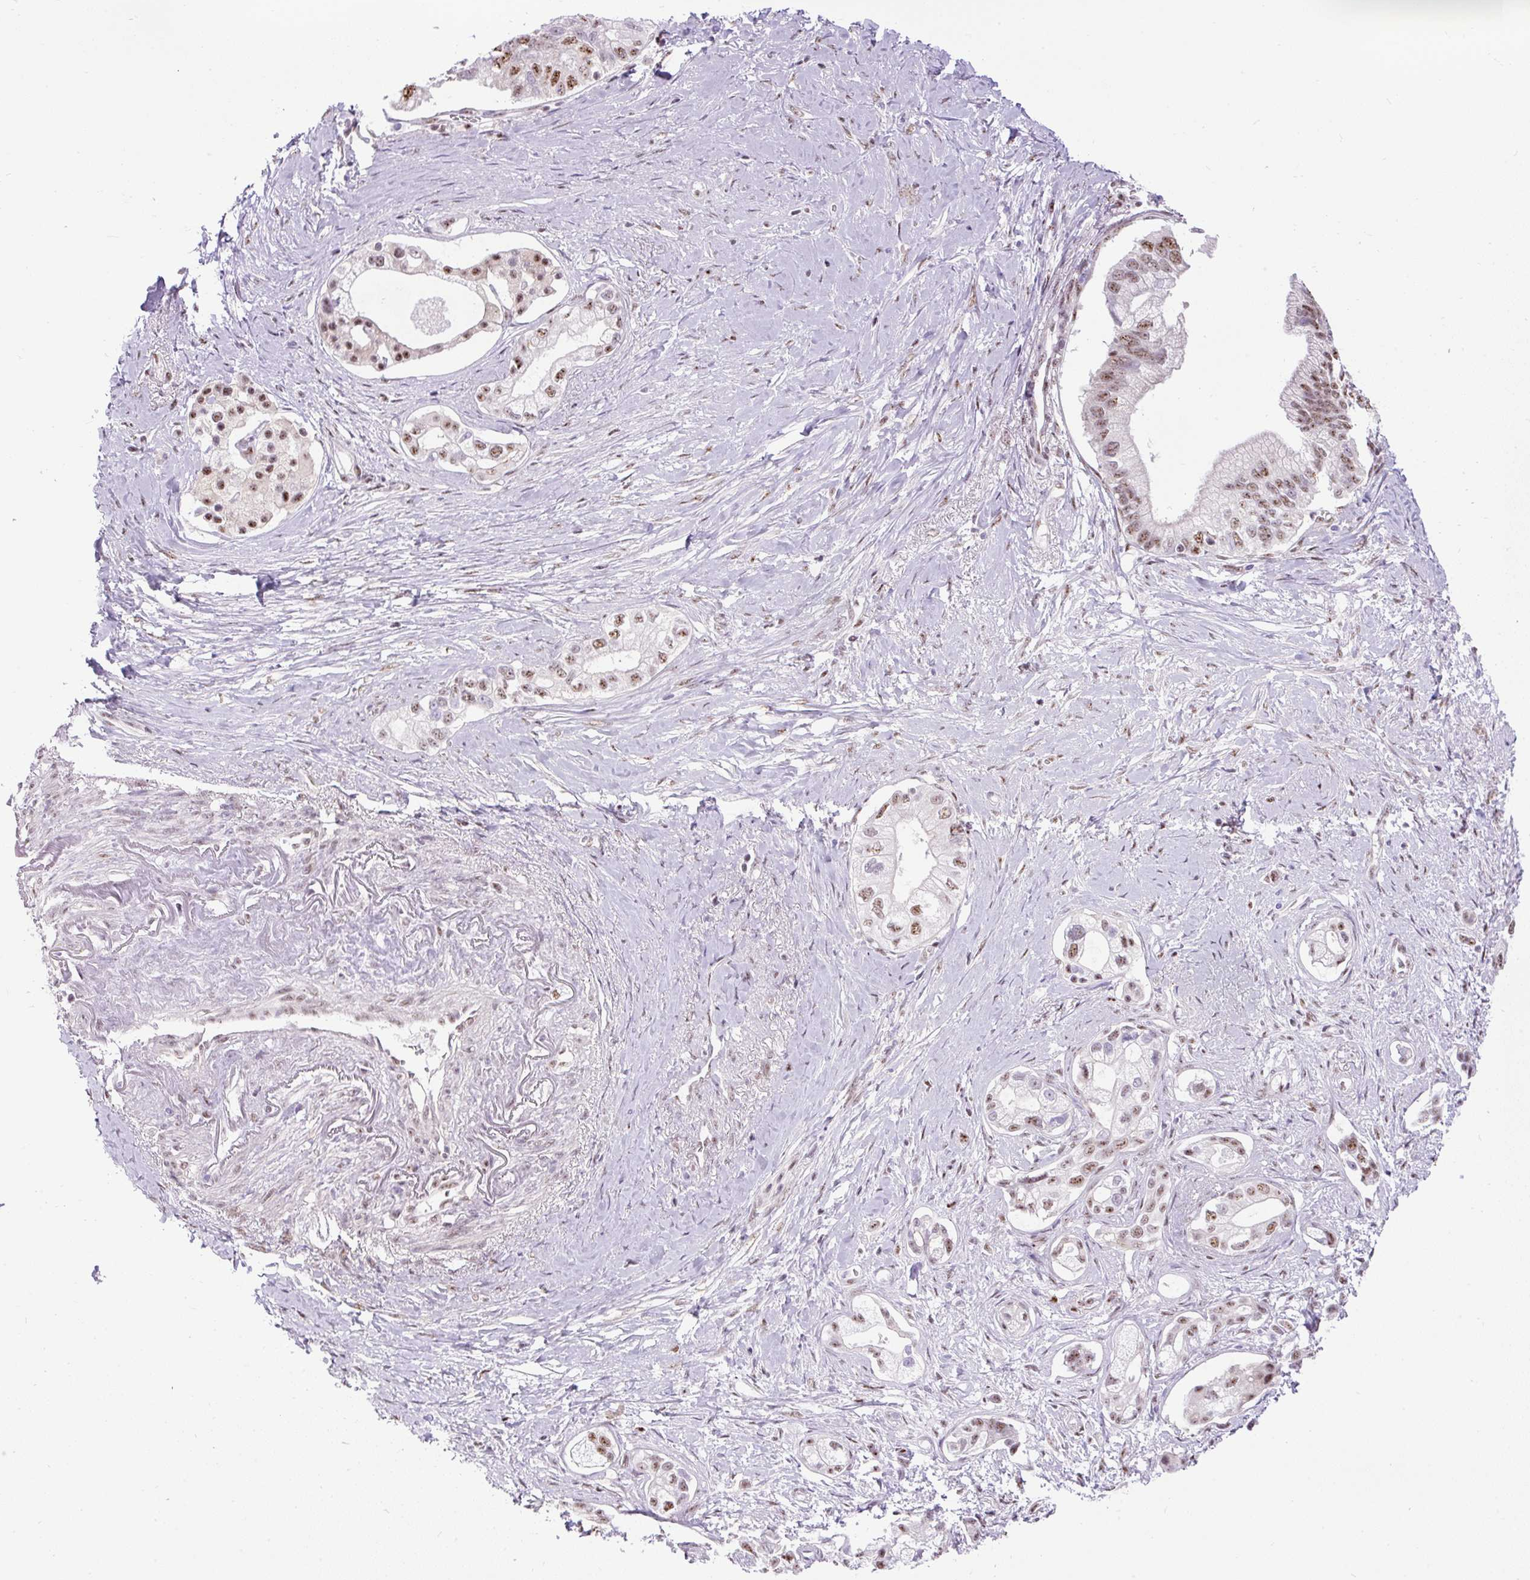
{"staining": {"intensity": "moderate", "quantity": "25%-75%", "location": "nuclear"}, "tissue": "pancreatic cancer", "cell_type": "Tumor cells", "image_type": "cancer", "snomed": [{"axis": "morphology", "description": "Adenocarcinoma, NOS"}, {"axis": "topography", "description": "Pancreas"}], "caption": "Immunohistochemical staining of pancreatic cancer (adenocarcinoma) reveals medium levels of moderate nuclear expression in about 25%-75% of tumor cells.", "gene": "SMC5", "patient": {"sex": "male", "age": 70}}